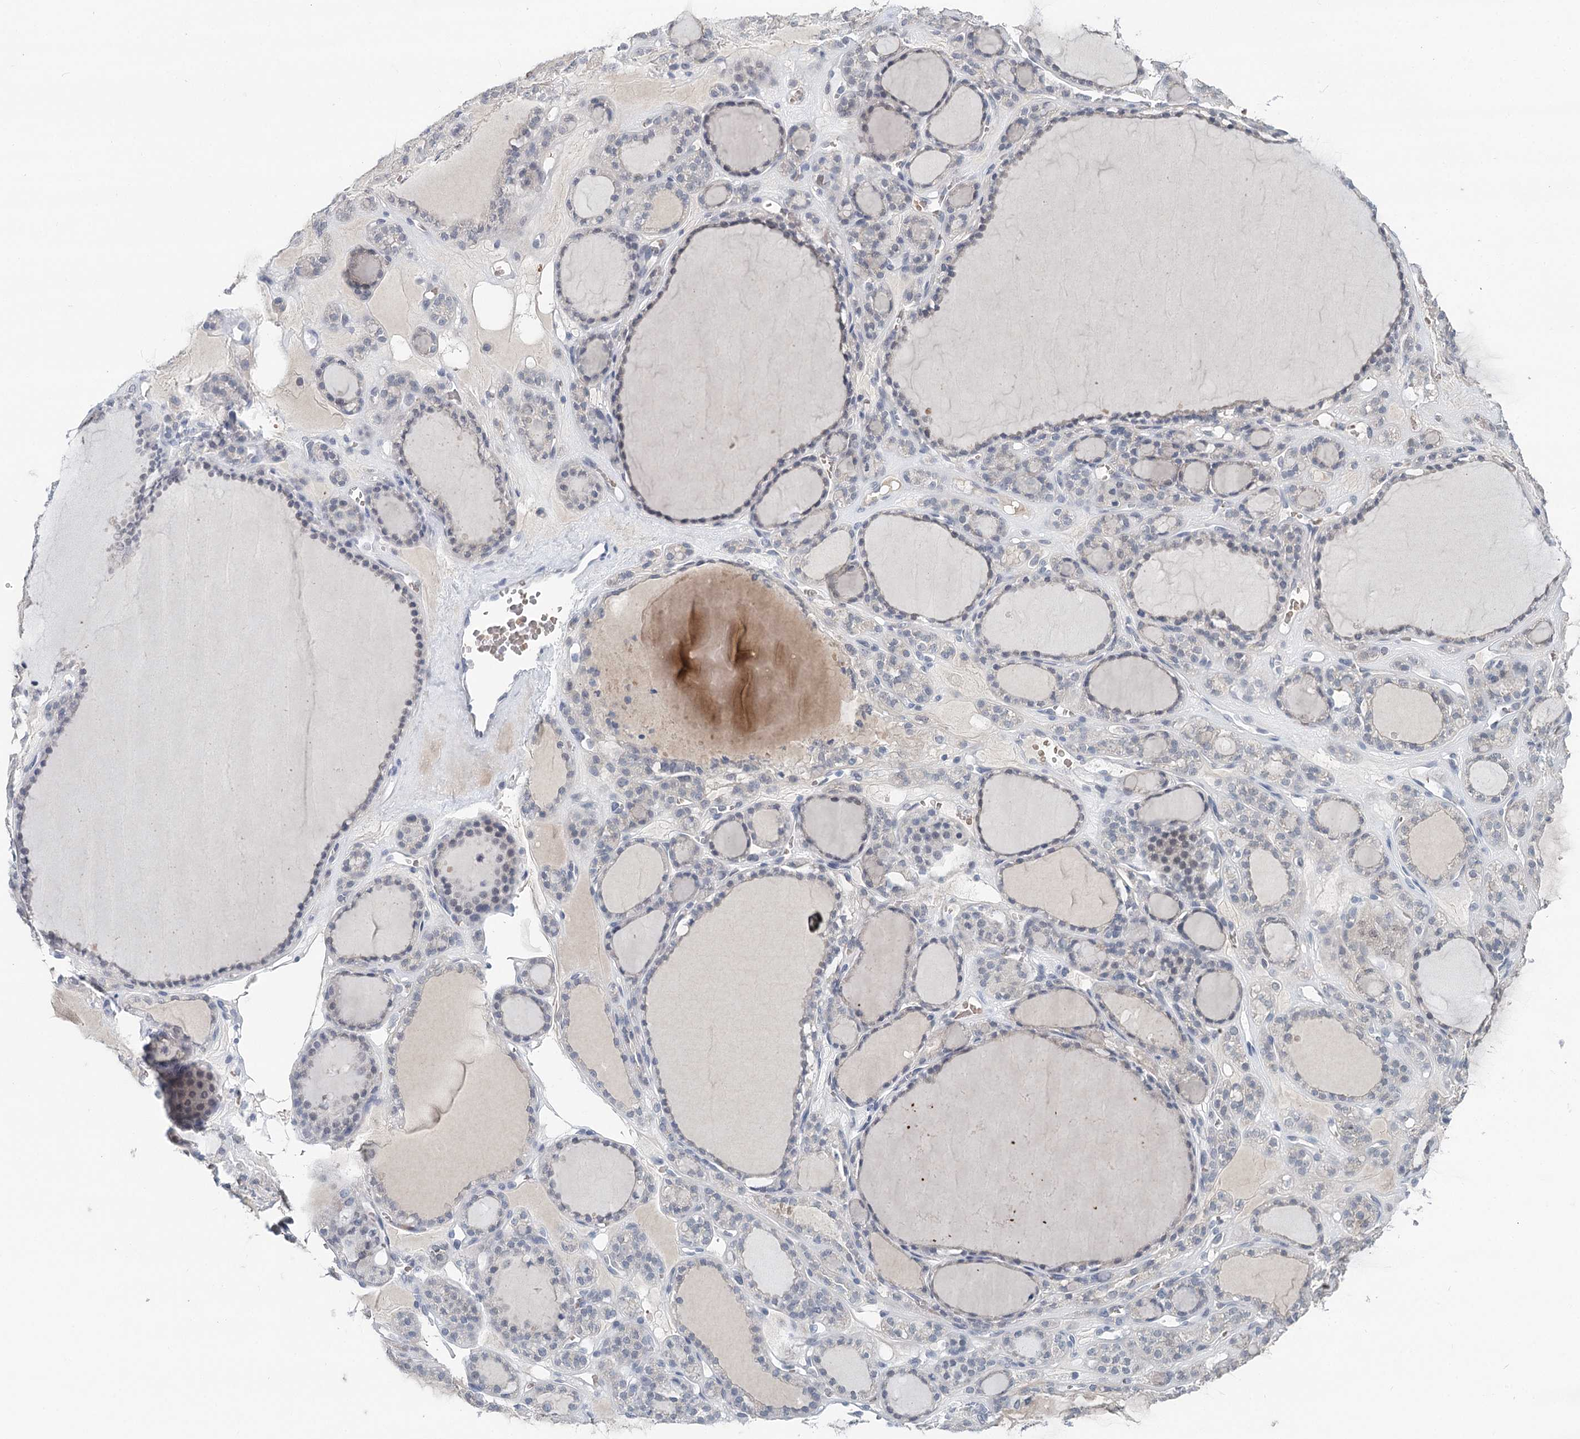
{"staining": {"intensity": "weak", "quantity": "<25%", "location": "cytoplasmic/membranous"}, "tissue": "thyroid gland", "cell_type": "Glandular cells", "image_type": "normal", "snomed": [{"axis": "morphology", "description": "Normal tissue, NOS"}, {"axis": "topography", "description": "Thyroid gland"}], "caption": "The photomicrograph shows no staining of glandular cells in unremarkable thyroid gland. Brightfield microscopy of IHC stained with DAB (3,3'-diaminobenzidine) (brown) and hematoxylin (blue), captured at high magnification.", "gene": "FBXO7", "patient": {"sex": "female", "age": 28}}